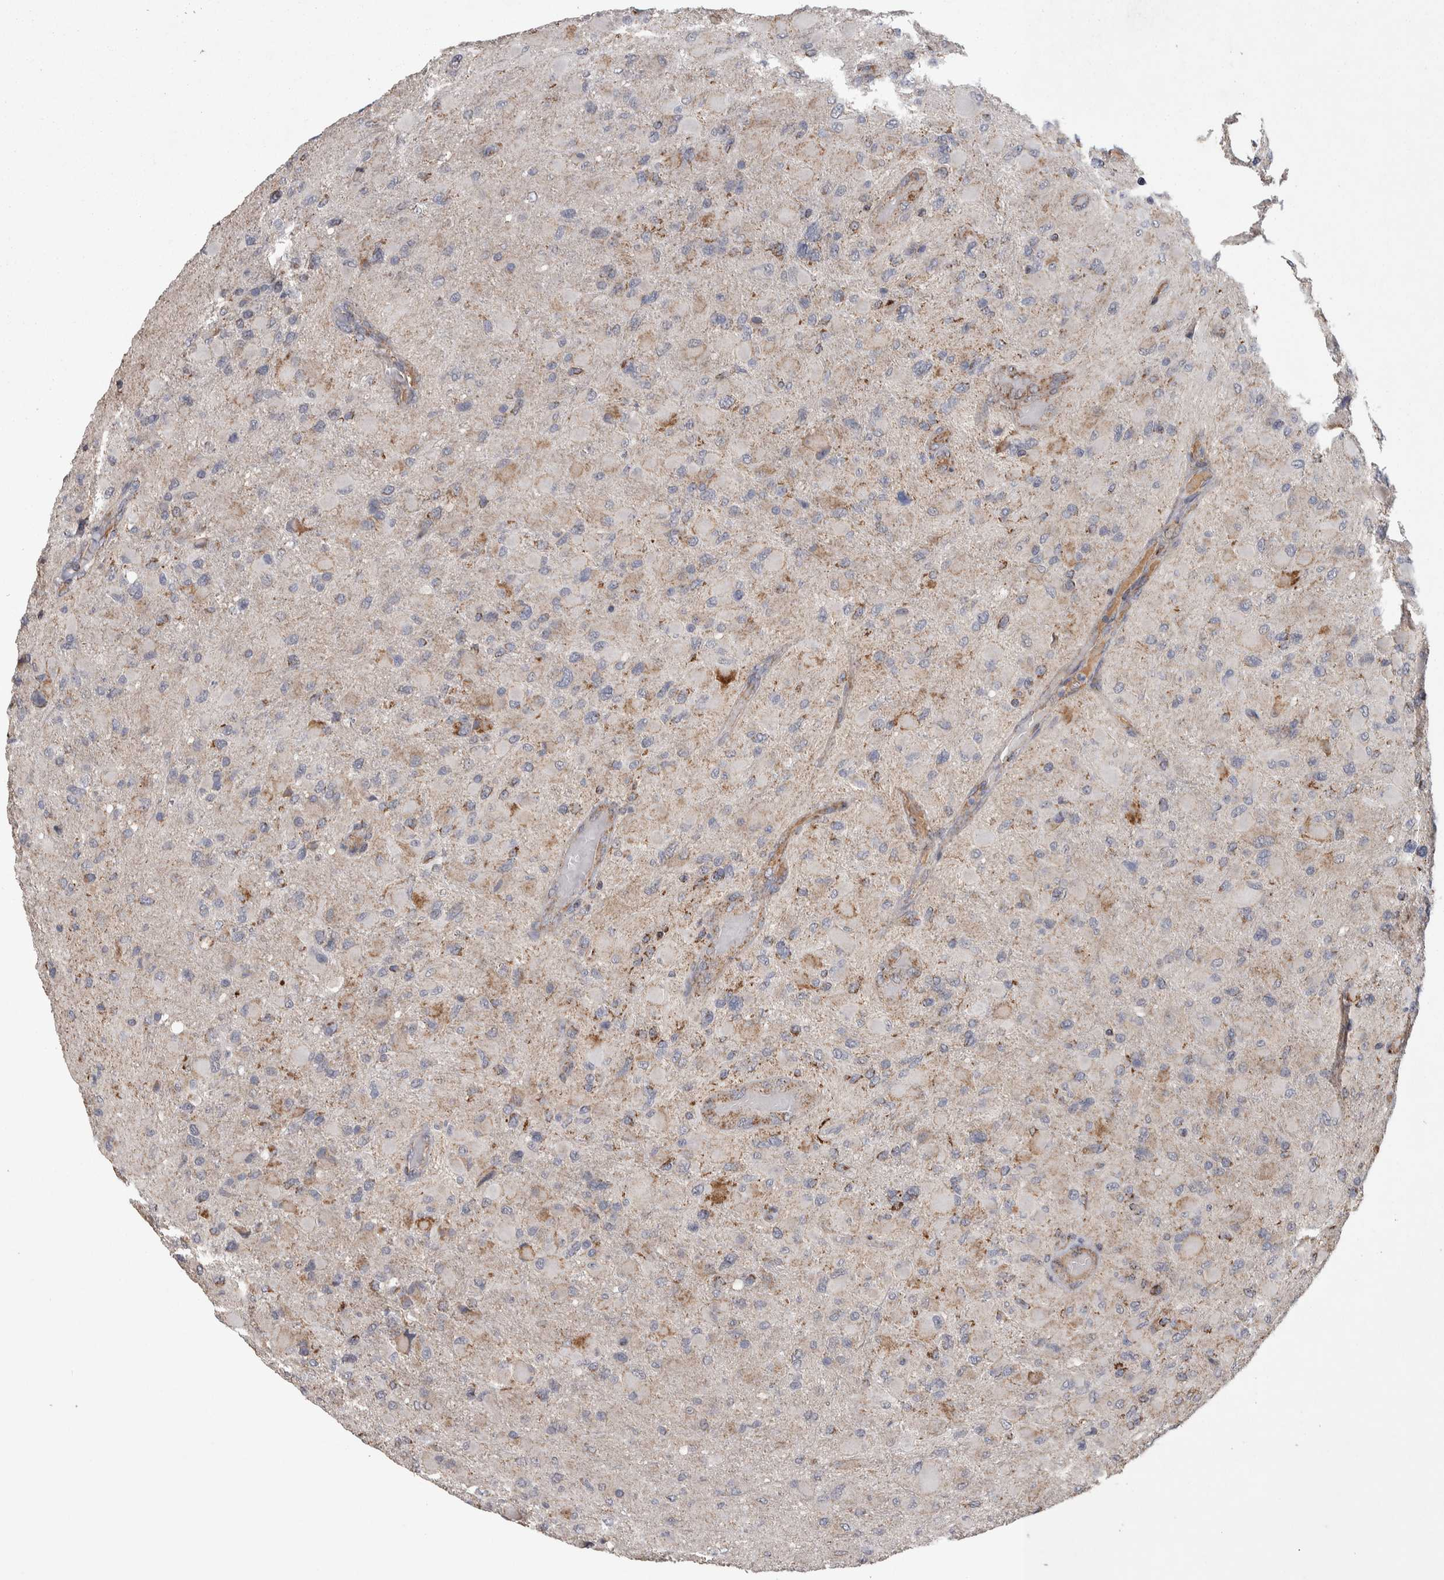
{"staining": {"intensity": "weak", "quantity": "25%-75%", "location": "cytoplasmic/membranous"}, "tissue": "glioma", "cell_type": "Tumor cells", "image_type": "cancer", "snomed": [{"axis": "morphology", "description": "Glioma, malignant, High grade"}, {"axis": "topography", "description": "Cerebral cortex"}], "caption": "Malignant high-grade glioma stained for a protein (brown) demonstrates weak cytoplasmic/membranous positive staining in approximately 25%-75% of tumor cells.", "gene": "SCO1", "patient": {"sex": "female", "age": 36}}